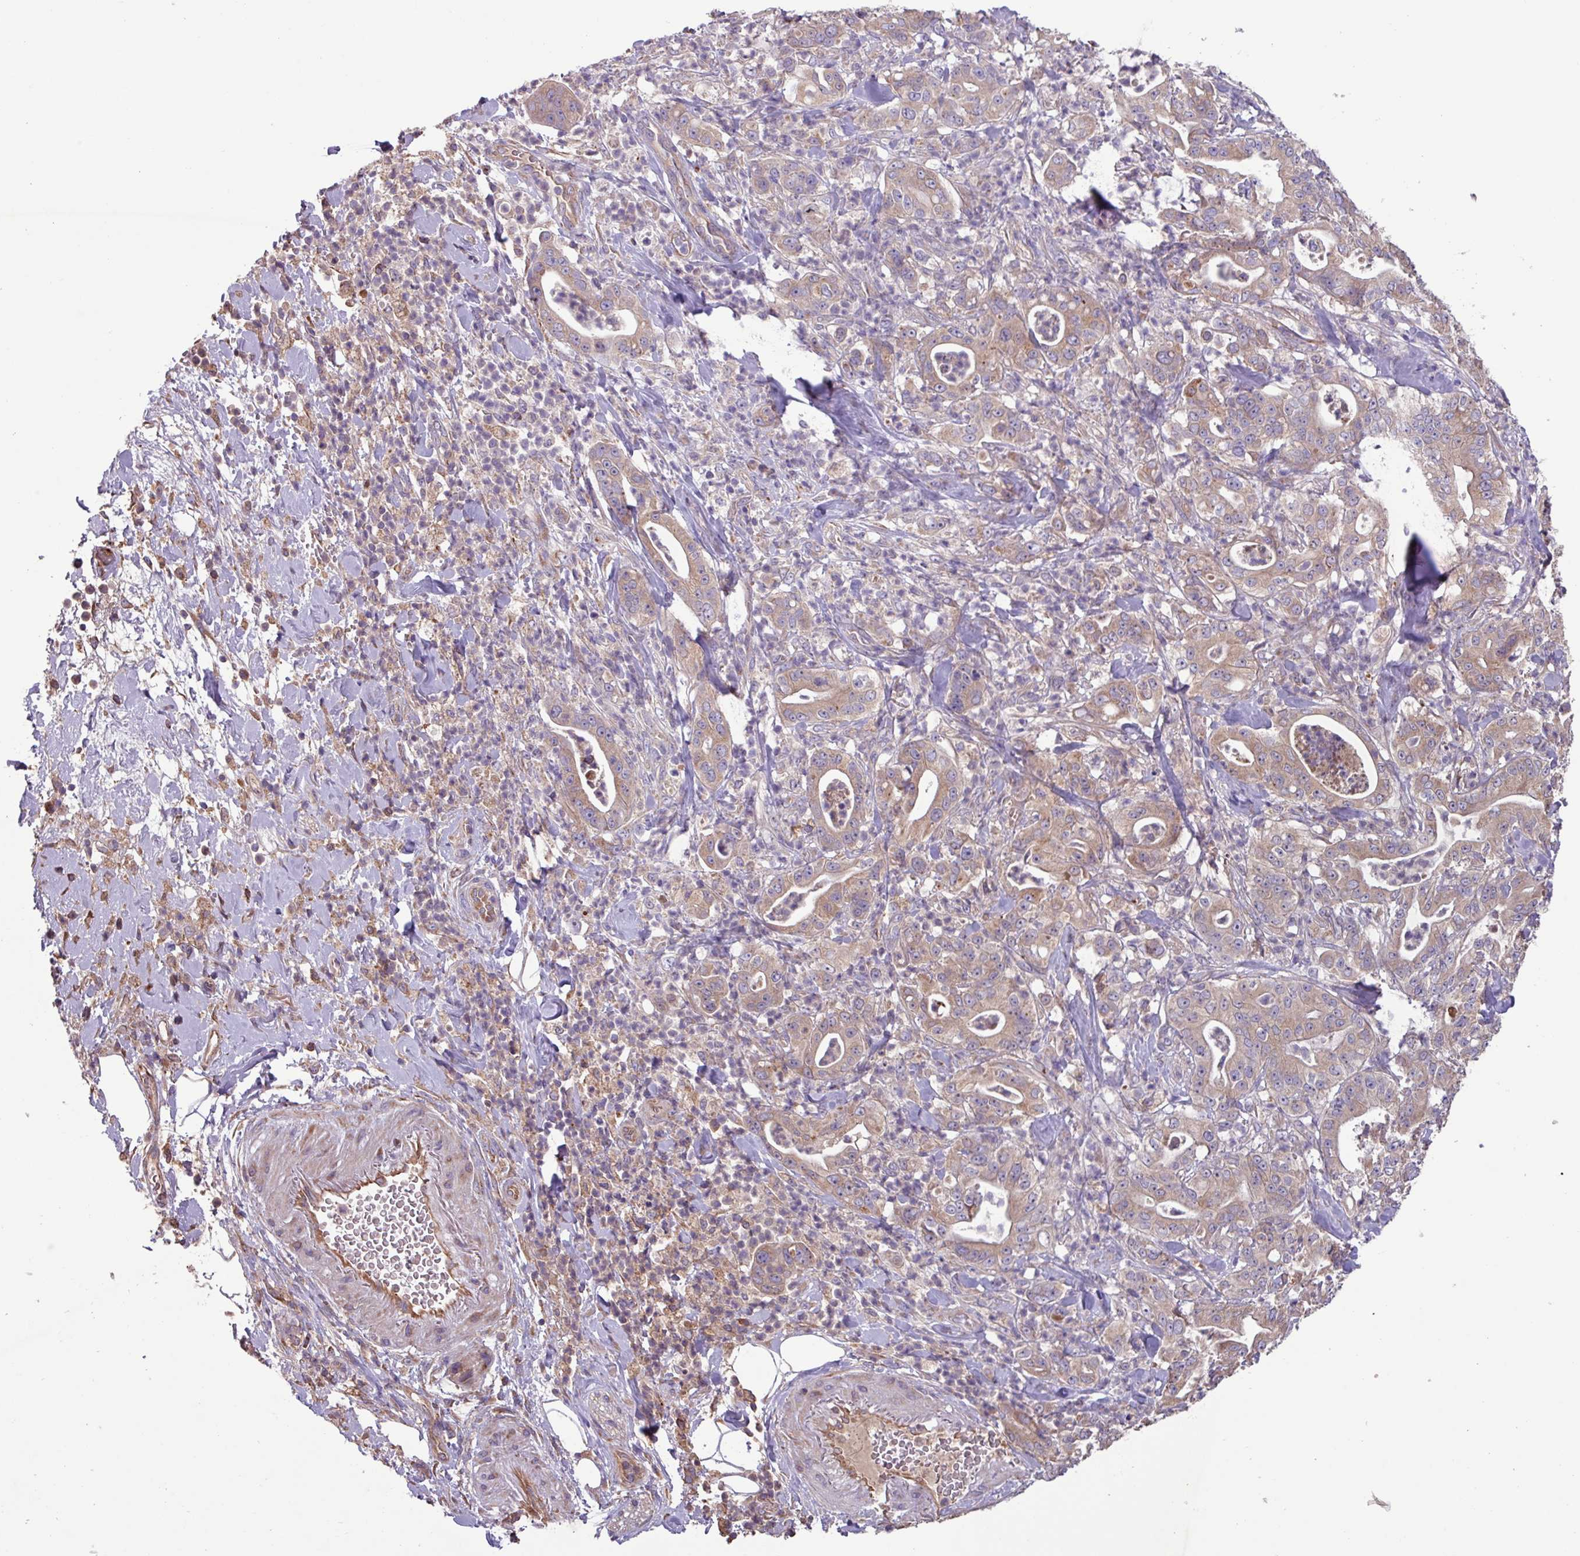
{"staining": {"intensity": "moderate", "quantity": ">75%", "location": "cytoplasmic/membranous"}, "tissue": "pancreatic cancer", "cell_type": "Tumor cells", "image_type": "cancer", "snomed": [{"axis": "morphology", "description": "Adenocarcinoma, NOS"}, {"axis": "topography", "description": "Pancreas"}], "caption": "Immunohistochemistry (DAB (3,3'-diaminobenzidine)) staining of adenocarcinoma (pancreatic) exhibits moderate cytoplasmic/membranous protein positivity in approximately >75% of tumor cells. (DAB = brown stain, brightfield microscopy at high magnification).", "gene": "PTPRQ", "patient": {"sex": "male", "age": 71}}